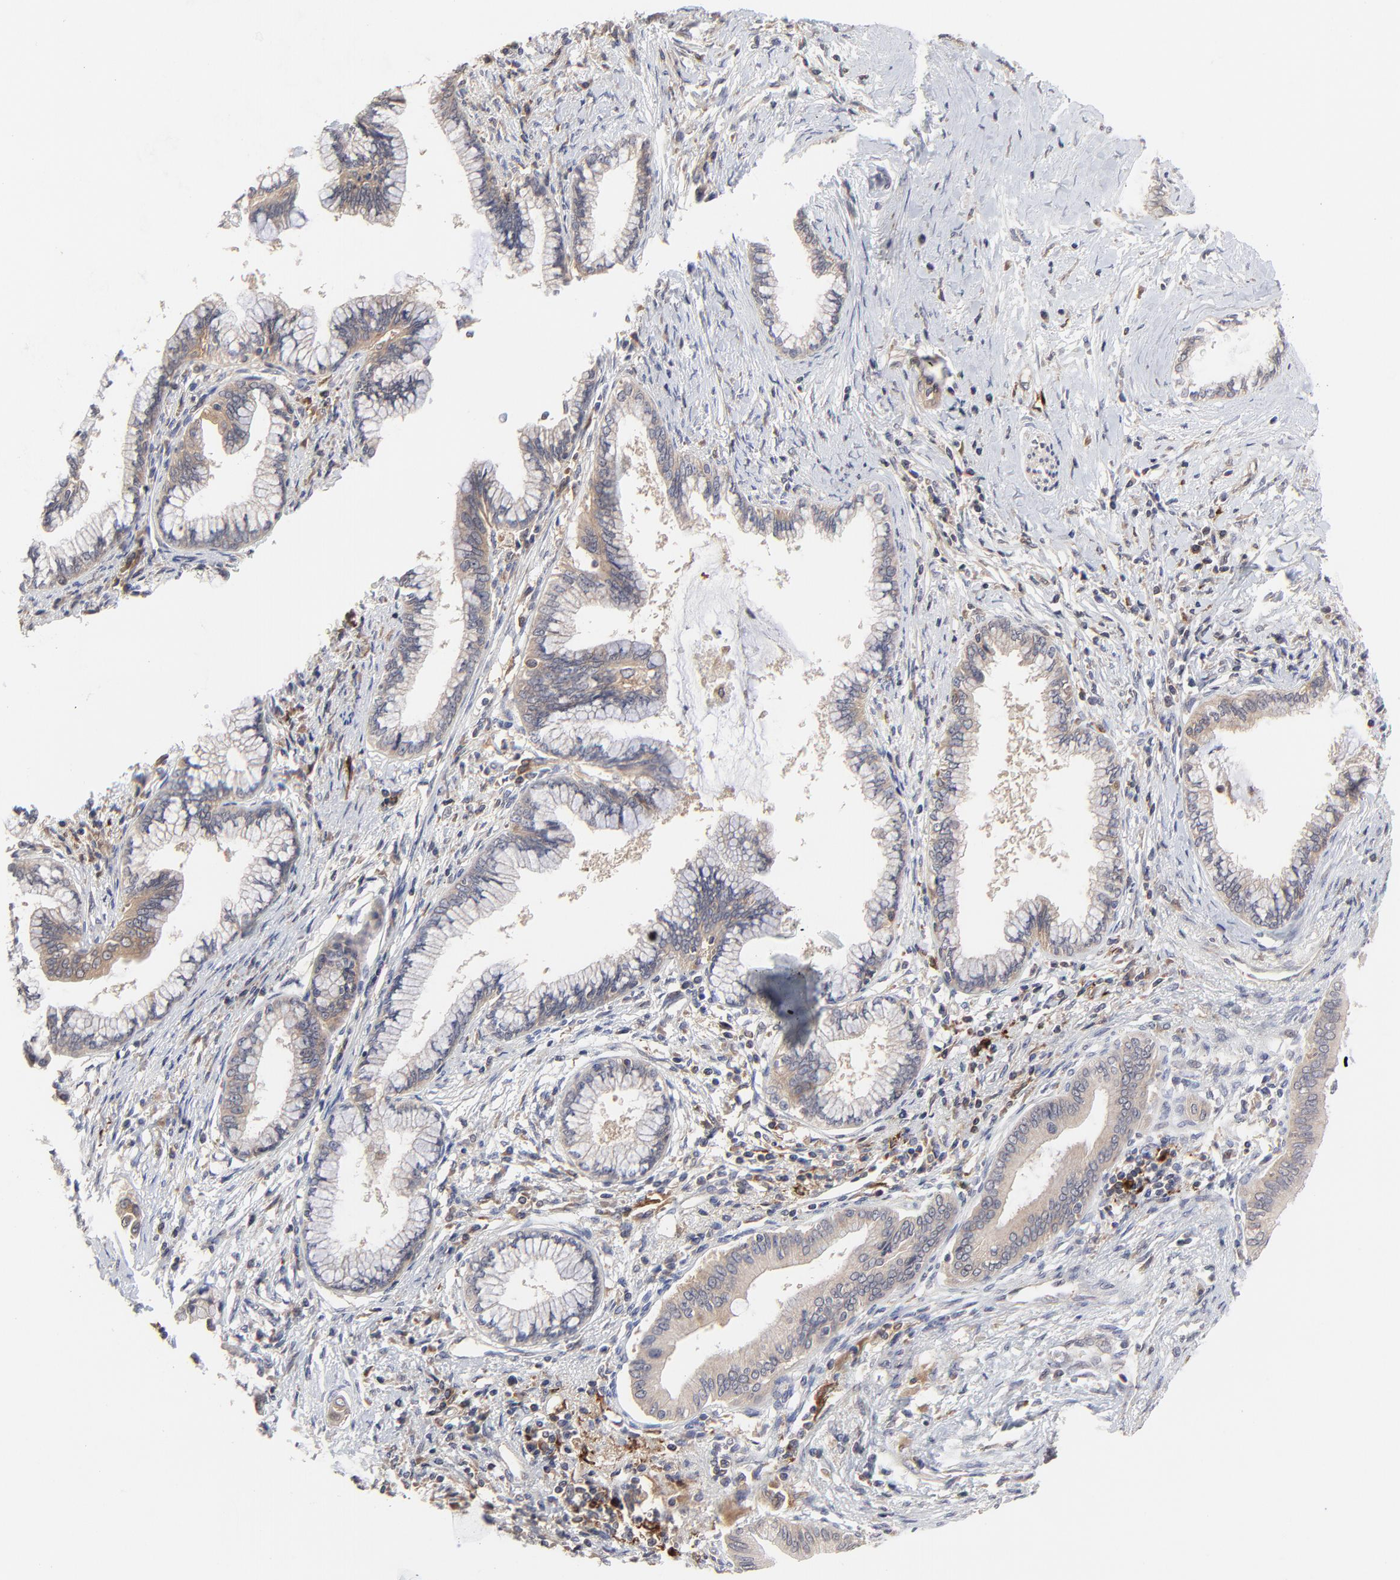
{"staining": {"intensity": "moderate", "quantity": ">75%", "location": "cytoplasmic/membranous"}, "tissue": "pancreatic cancer", "cell_type": "Tumor cells", "image_type": "cancer", "snomed": [{"axis": "morphology", "description": "Adenocarcinoma, NOS"}, {"axis": "topography", "description": "Pancreas"}], "caption": "Pancreatic adenocarcinoma stained with a brown dye demonstrates moderate cytoplasmic/membranous positive staining in about >75% of tumor cells.", "gene": "RAB9A", "patient": {"sex": "female", "age": 64}}